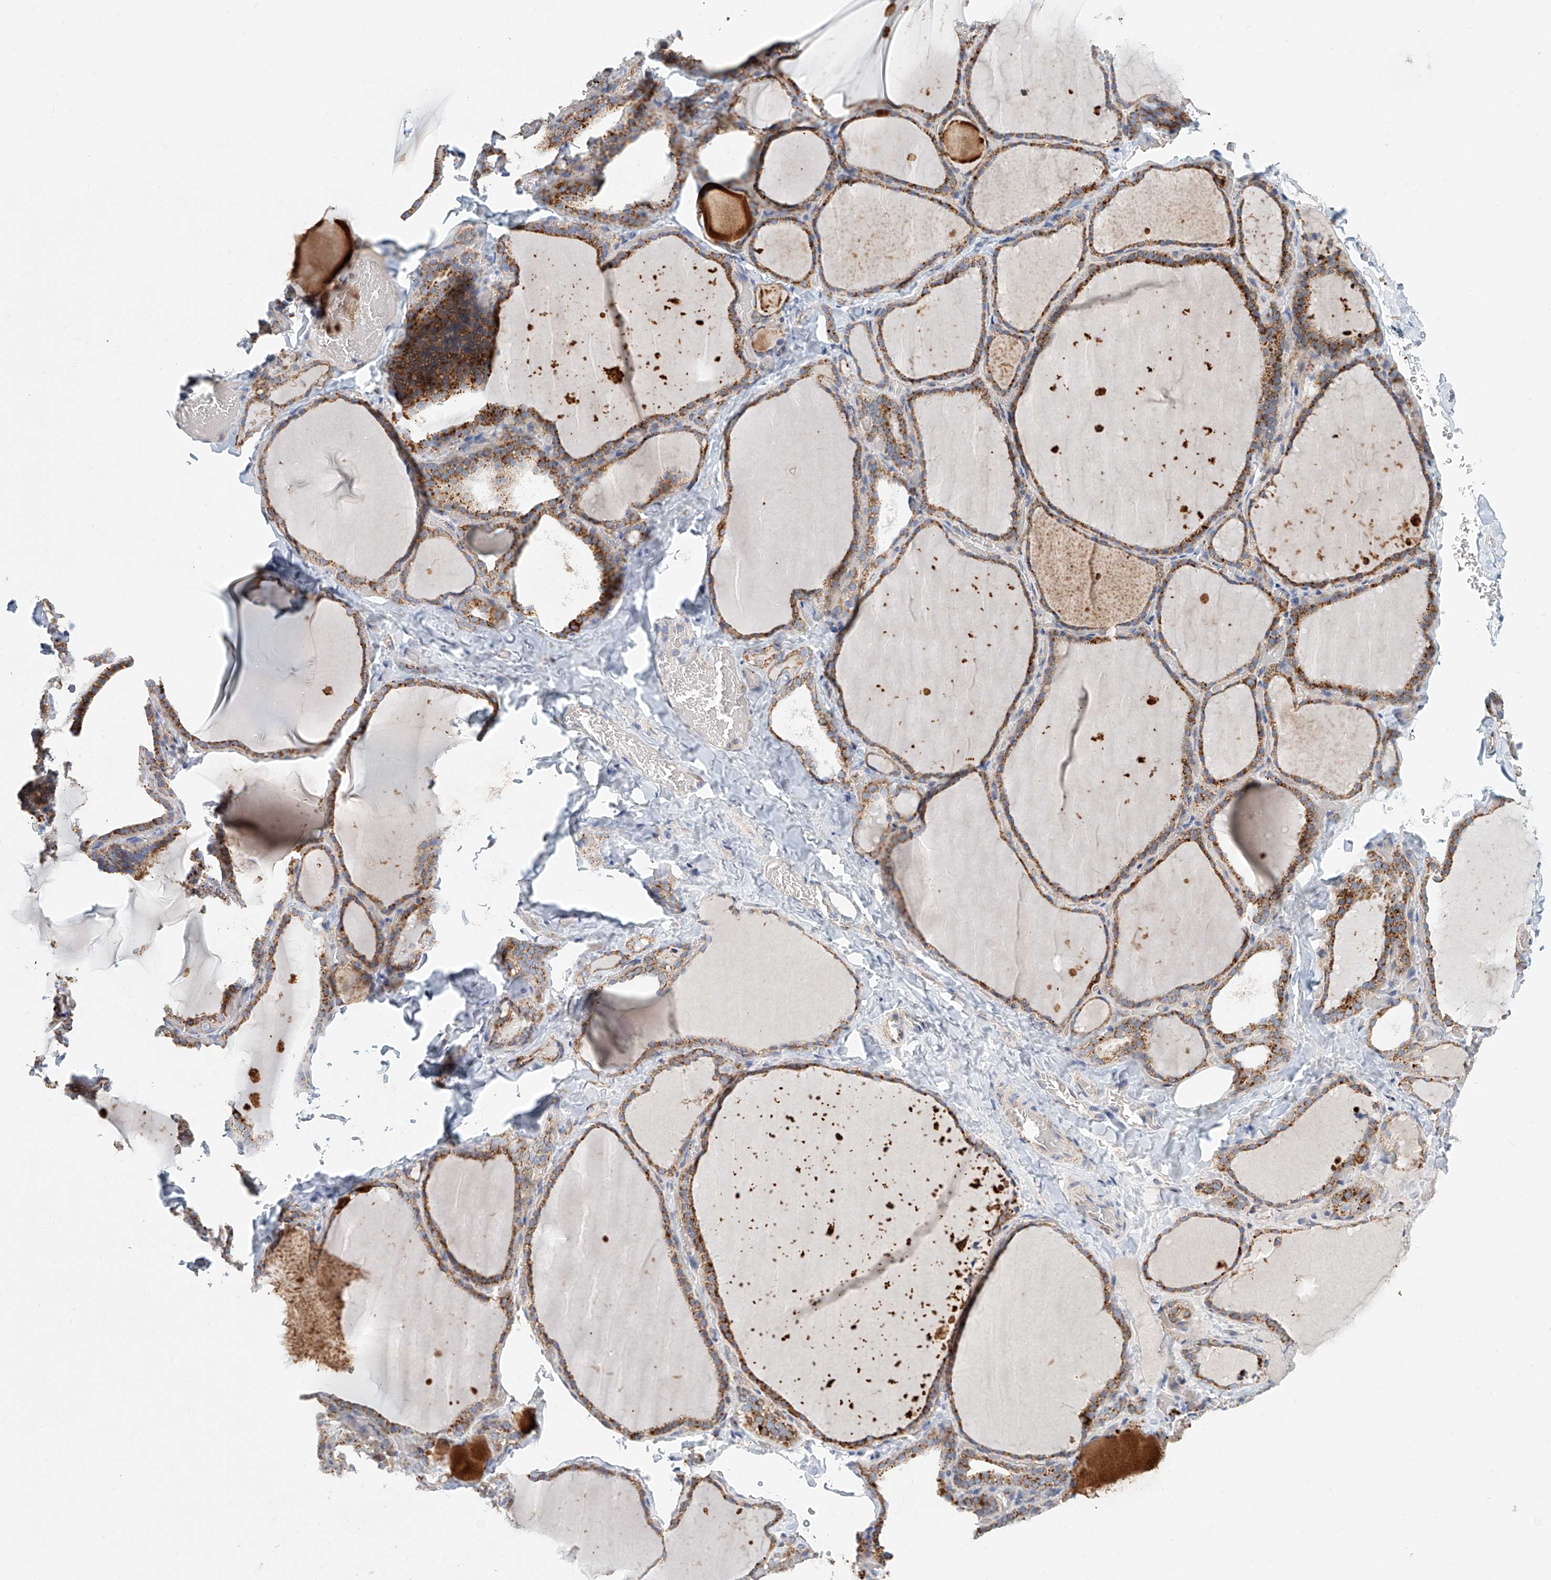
{"staining": {"intensity": "strong", "quantity": ">75%", "location": "cytoplasmic/membranous"}, "tissue": "thyroid gland", "cell_type": "Glandular cells", "image_type": "normal", "snomed": [{"axis": "morphology", "description": "Normal tissue, NOS"}, {"axis": "topography", "description": "Thyroid gland"}], "caption": "This is a photomicrograph of immunohistochemistry staining of normal thyroid gland, which shows strong expression in the cytoplasmic/membranous of glandular cells.", "gene": "MCL1", "patient": {"sex": "female", "age": 22}}